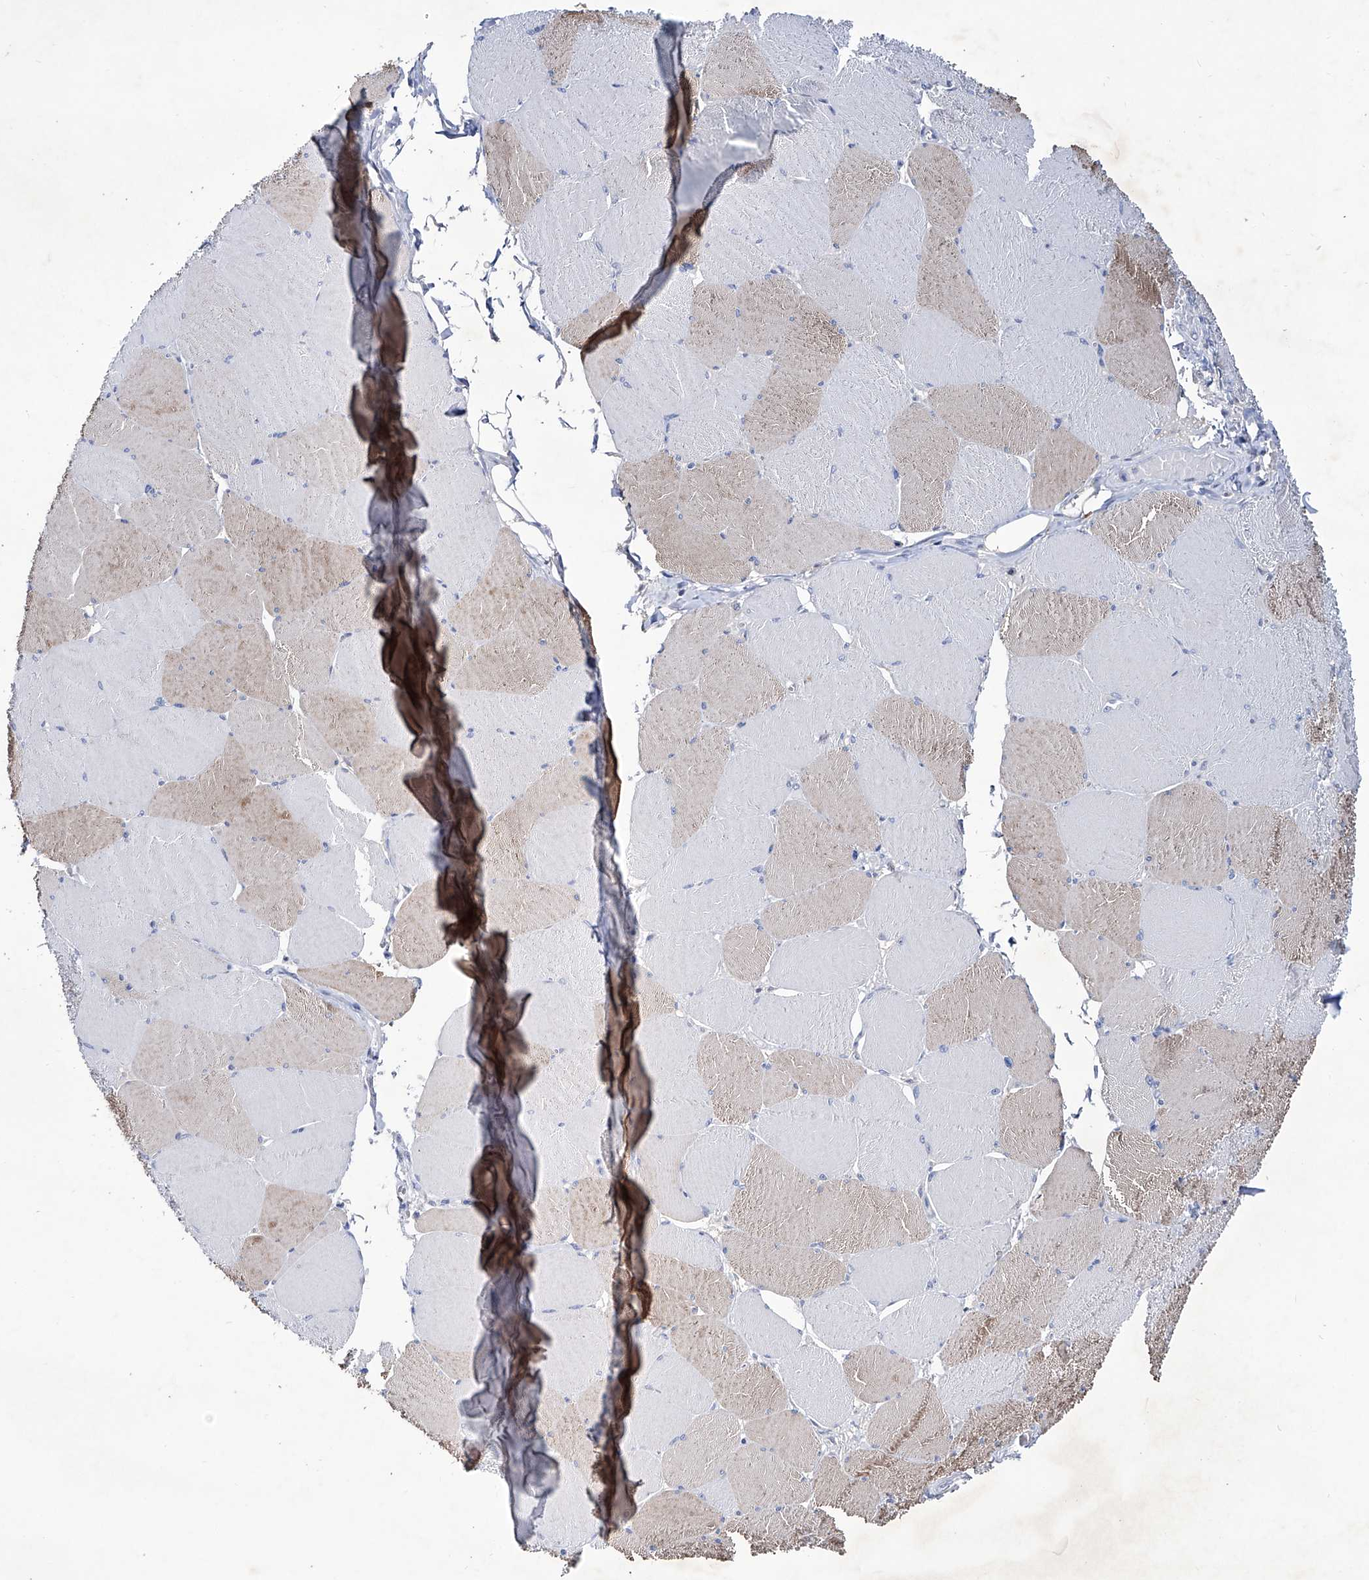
{"staining": {"intensity": "moderate", "quantity": "<25%", "location": "cytoplasmic/membranous"}, "tissue": "skeletal muscle", "cell_type": "Myocytes", "image_type": "normal", "snomed": [{"axis": "morphology", "description": "Normal tissue, NOS"}, {"axis": "topography", "description": "Skeletal muscle"}, {"axis": "topography", "description": "Head-Neck"}], "caption": "Skeletal muscle was stained to show a protein in brown. There is low levels of moderate cytoplasmic/membranous positivity in approximately <25% of myocytes. The protein is stained brown, and the nuclei are stained in blue (DAB IHC with brightfield microscopy, high magnification).", "gene": "KLHL17", "patient": {"sex": "male", "age": 66}}